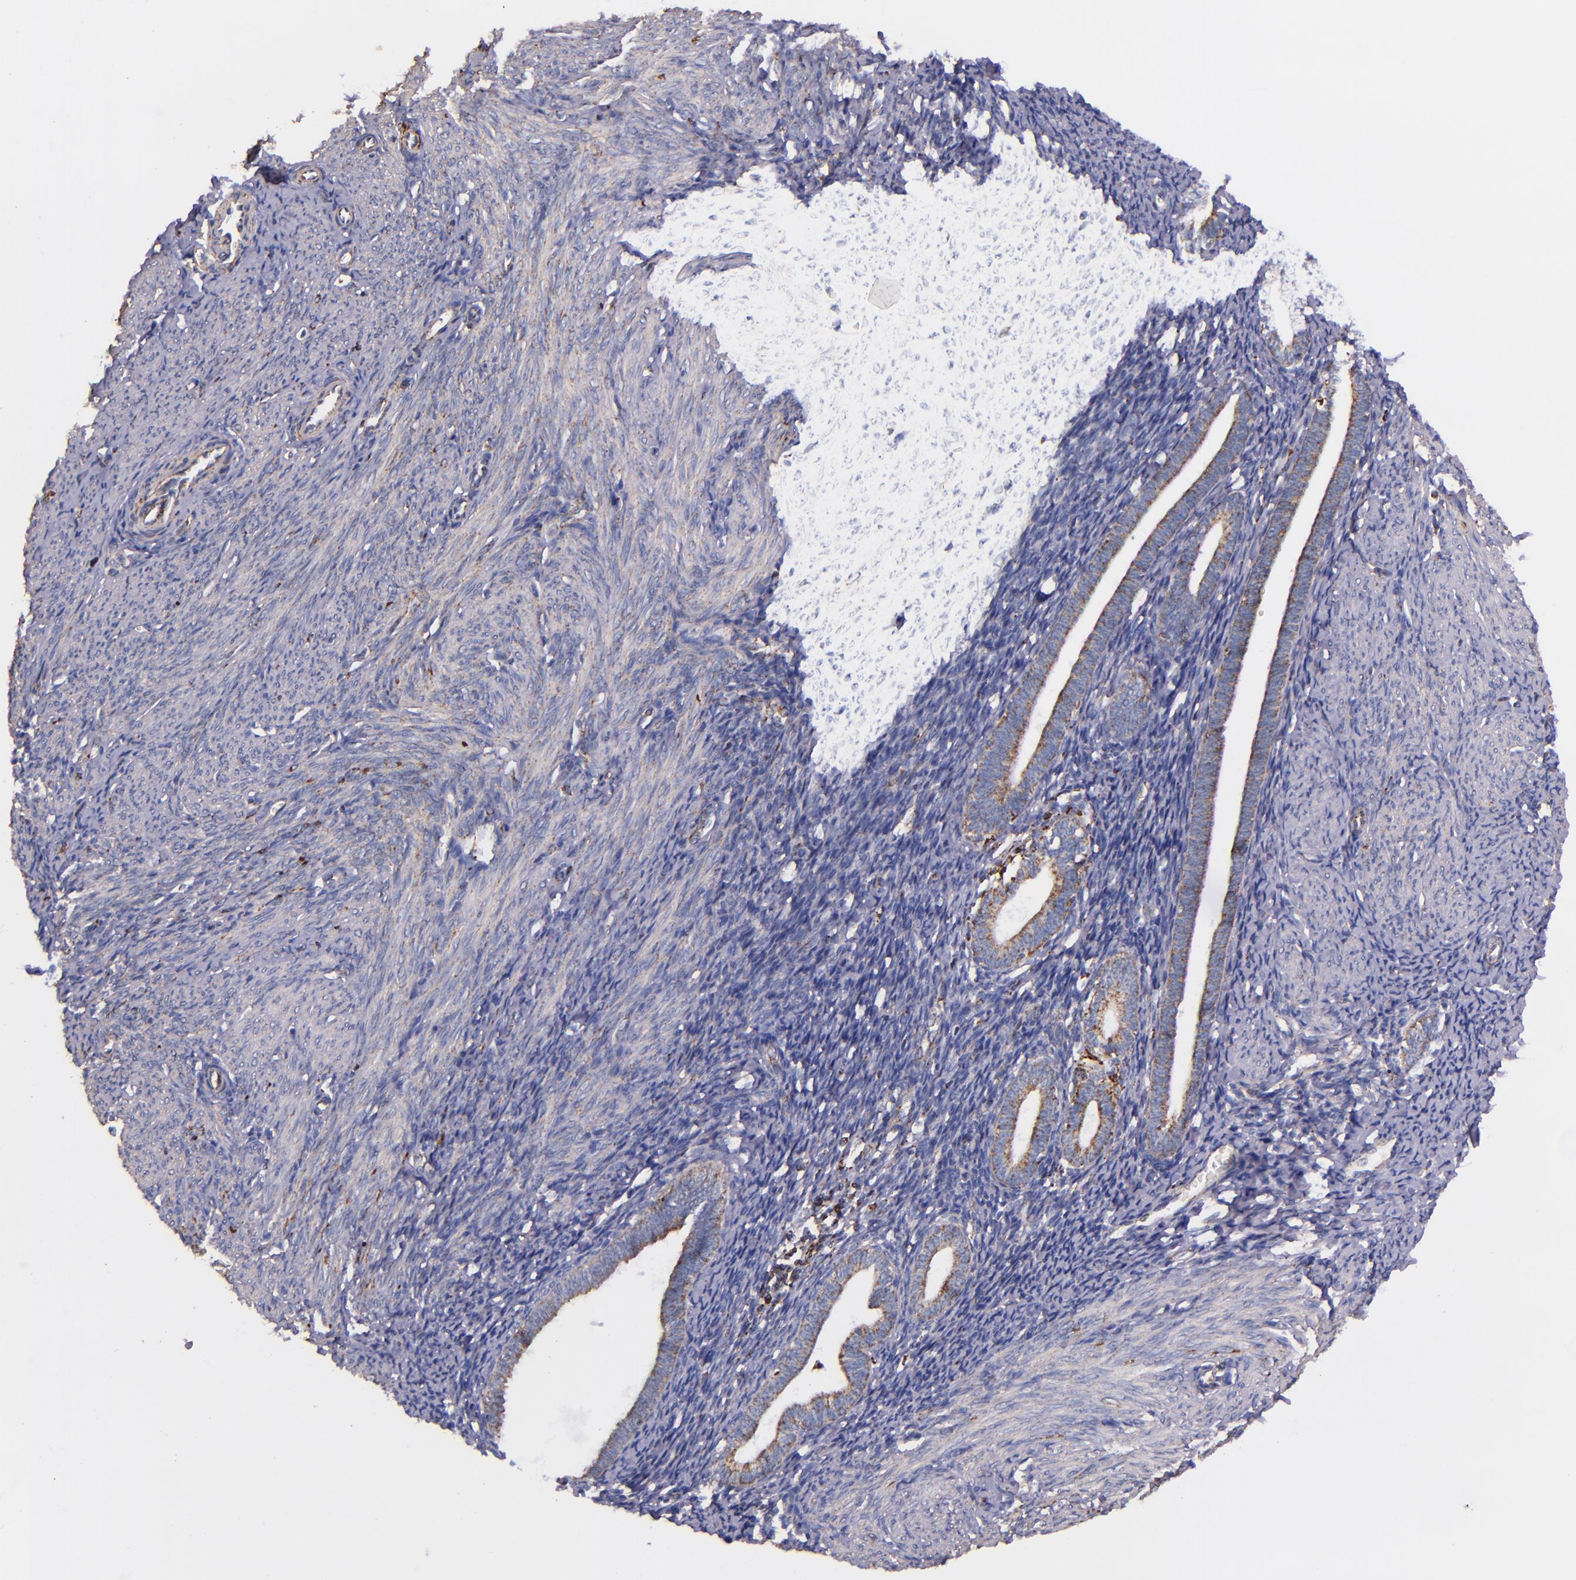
{"staining": {"intensity": "moderate", "quantity": "25%-75%", "location": "cytoplasmic/membranous"}, "tissue": "endometrium", "cell_type": "Cells in endometrial stroma", "image_type": "normal", "snomed": [{"axis": "morphology", "description": "Normal tissue, NOS"}, {"axis": "topography", "description": "Smooth muscle"}, {"axis": "topography", "description": "Endometrium"}], "caption": "DAB (3,3'-diaminobenzidine) immunohistochemical staining of unremarkable human endometrium demonstrates moderate cytoplasmic/membranous protein positivity in about 25%-75% of cells in endometrial stroma.", "gene": "IDH3G", "patient": {"sex": "female", "age": 57}}